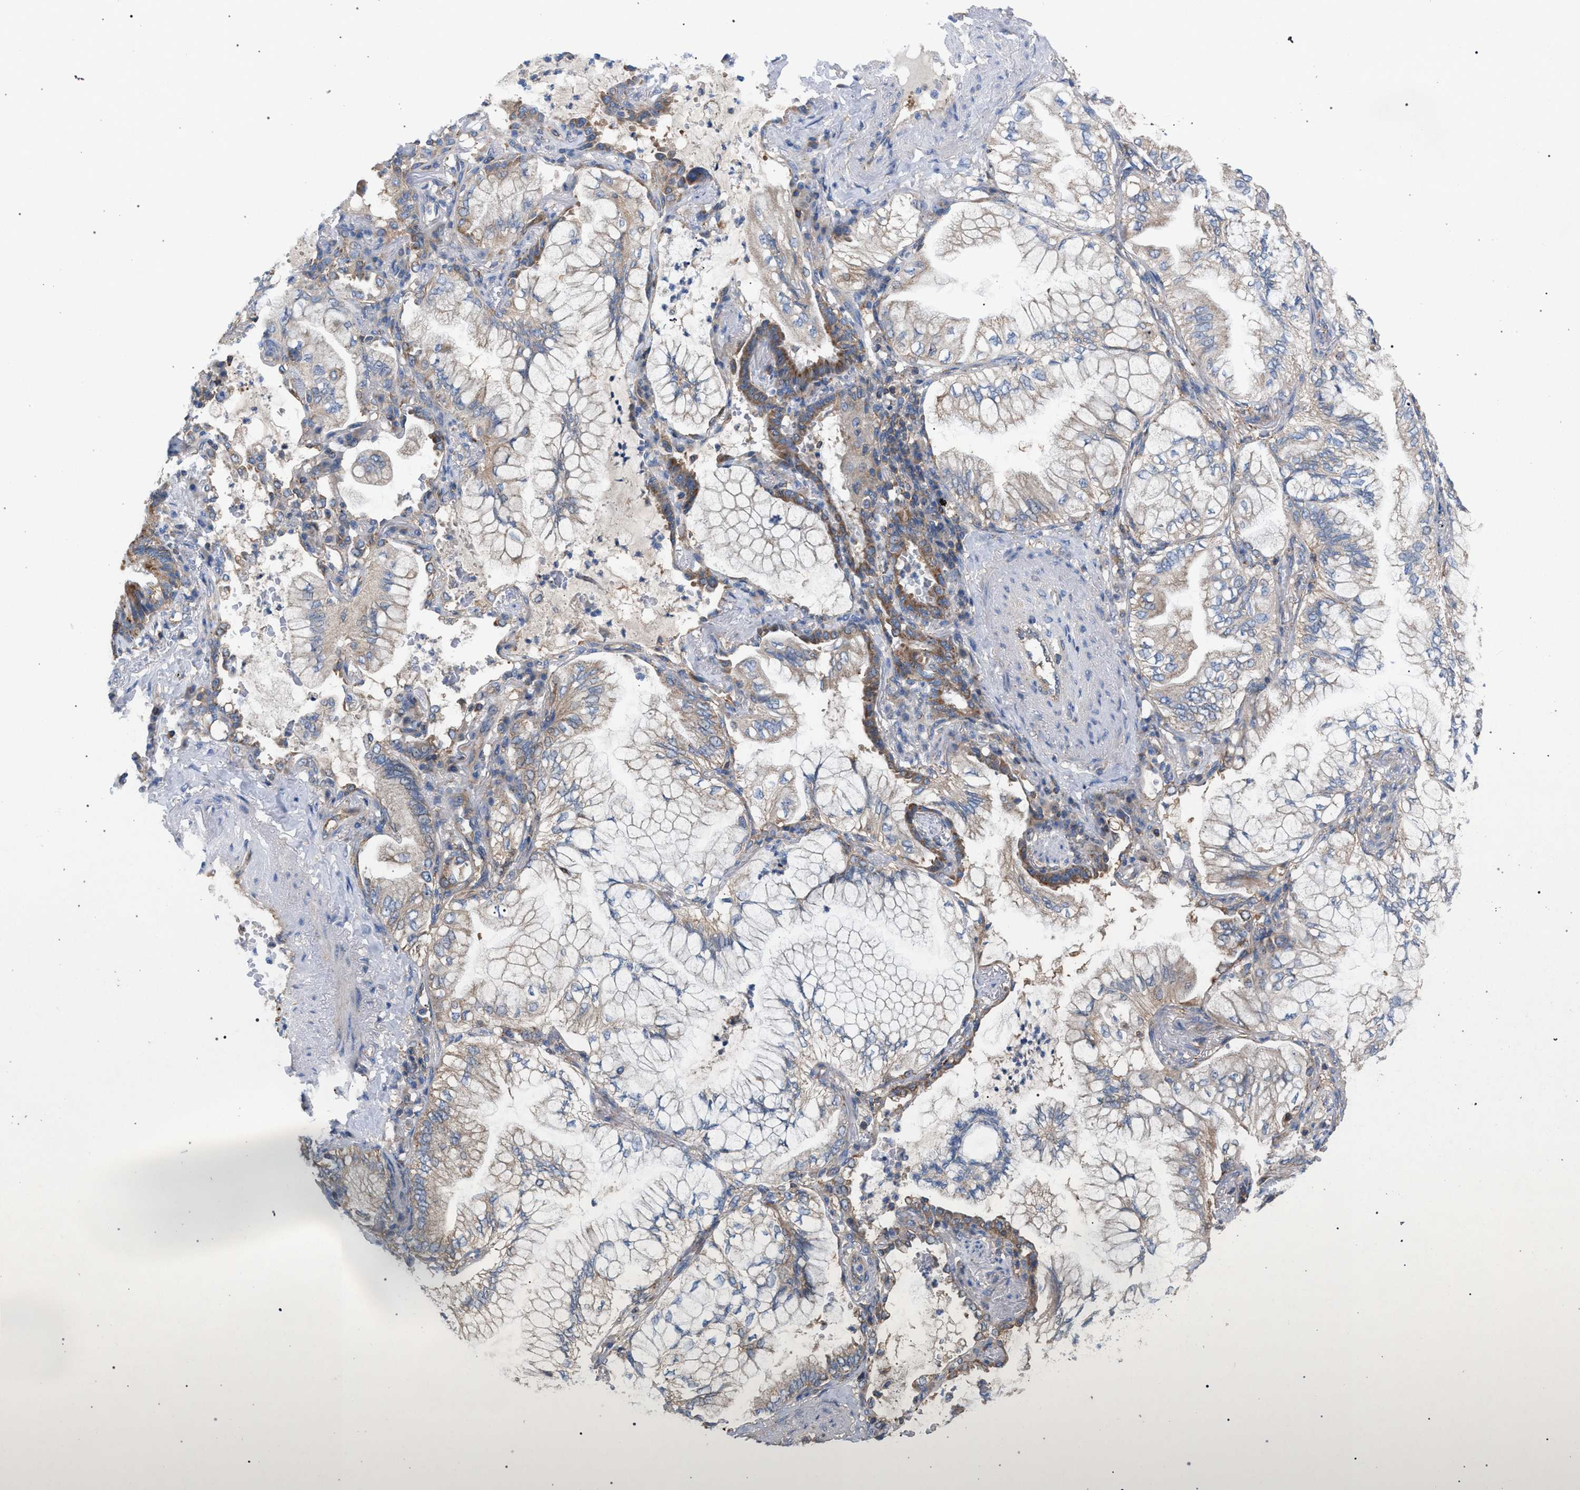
{"staining": {"intensity": "weak", "quantity": "25%-75%", "location": "cytoplasmic/membranous"}, "tissue": "lung cancer", "cell_type": "Tumor cells", "image_type": "cancer", "snomed": [{"axis": "morphology", "description": "Adenocarcinoma, NOS"}, {"axis": "topography", "description": "Lung"}], "caption": "An IHC histopathology image of neoplastic tissue is shown. Protein staining in brown shows weak cytoplasmic/membranous positivity in adenocarcinoma (lung) within tumor cells. The staining is performed using DAB brown chromogen to label protein expression. The nuclei are counter-stained blue using hematoxylin.", "gene": "VPS13A", "patient": {"sex": "female", "age": 70}}